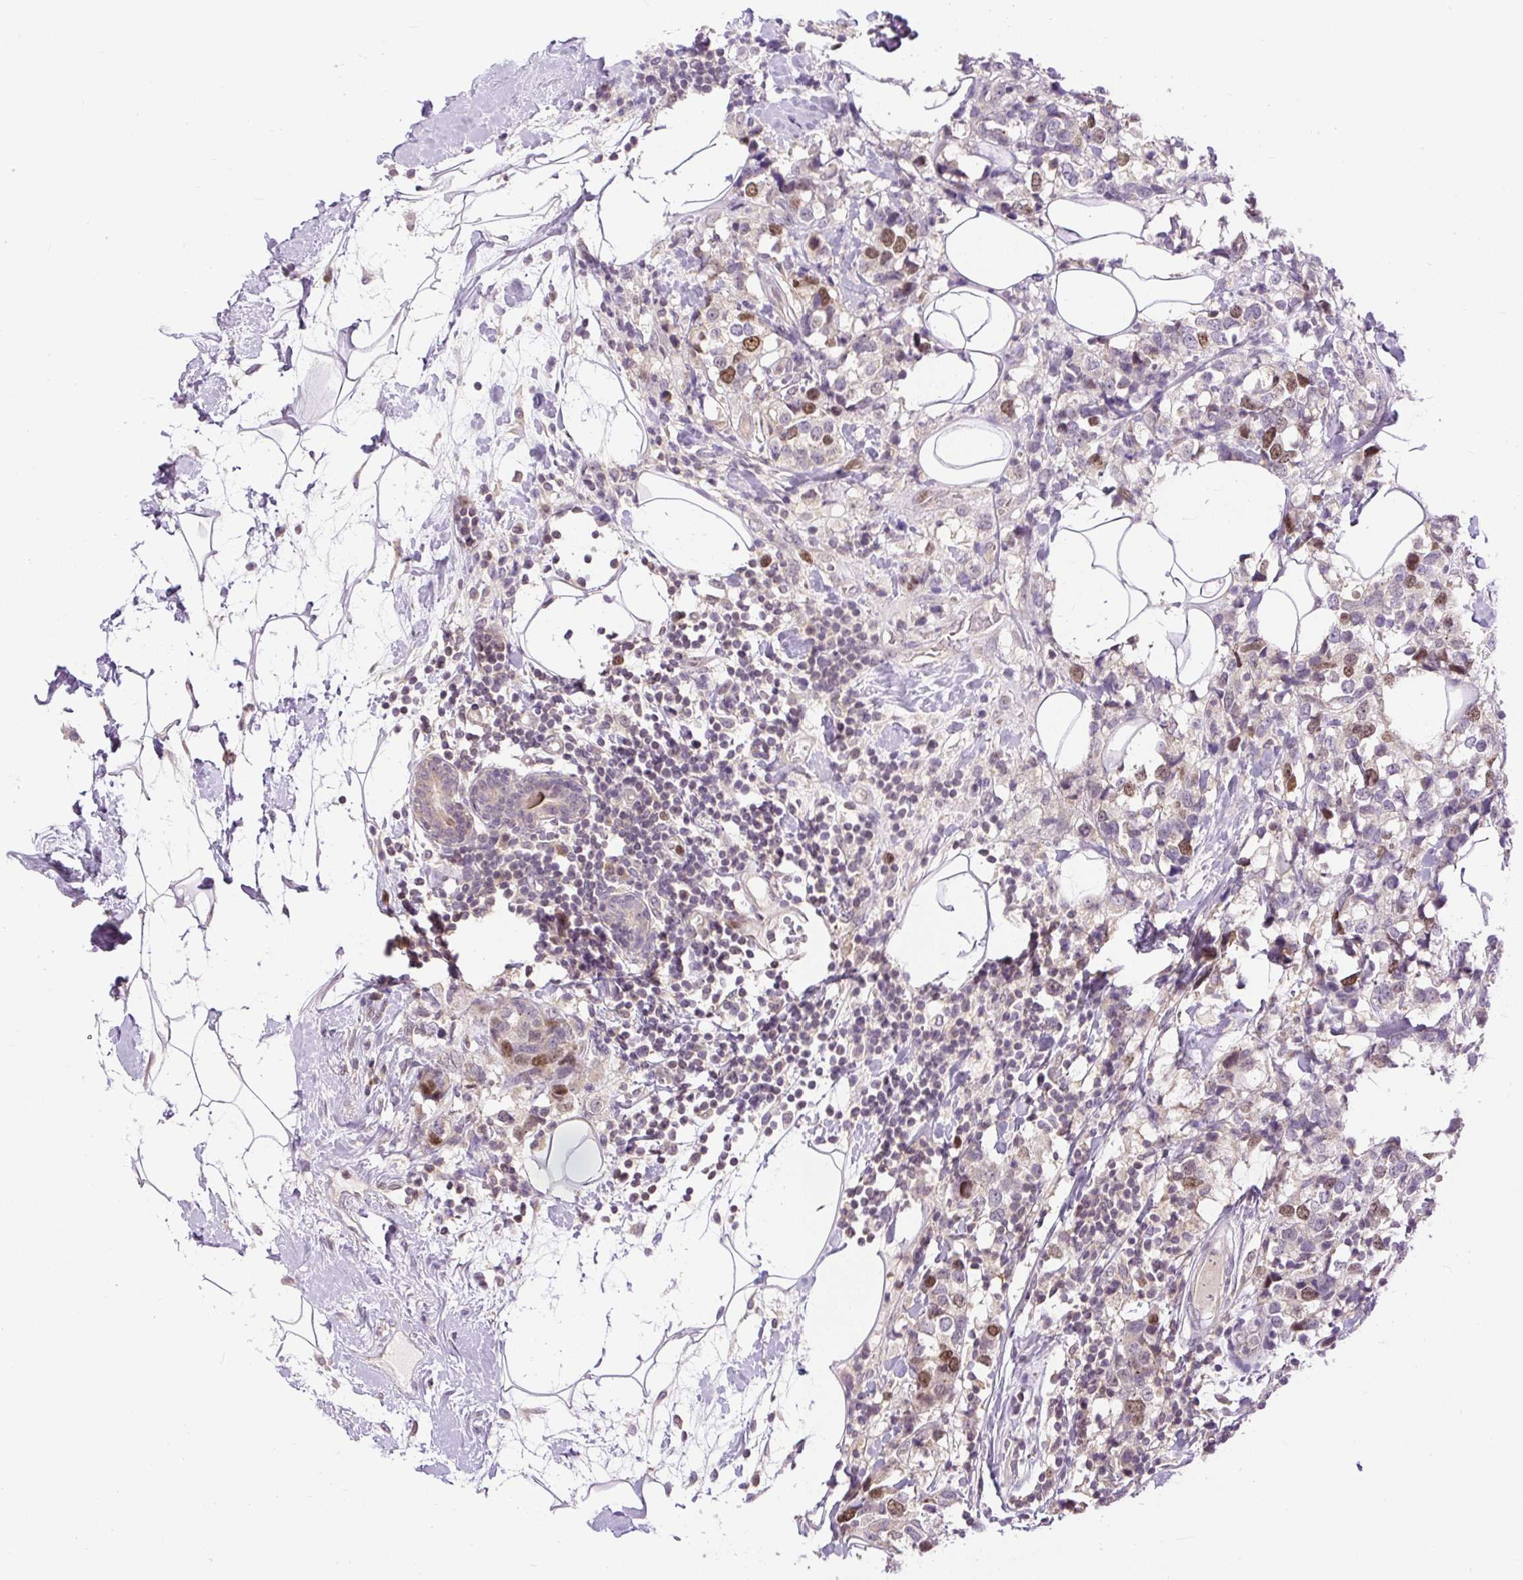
{"staining": {"intensity": "moderate", "quantity": "25%-75%", "location": "nuclear"}, "tissue": "breast cancer", "cell_type": "Tumor cells", "image_type": "cancer", "snomed": [{"axis": "morphology", "description": "Lobular carcinoma"}, {"axis": "topography", "description": "Breast"}], "caption": "IHC (DAB (3,3'-diaminobenzidine)) staining of human breast lobular carcinoma shows moderate nuclear protein positivity in about 25%-75% of tumor cells.", "gene": "RACGAP1", "patient": {"sex": "female", "age": 59}}